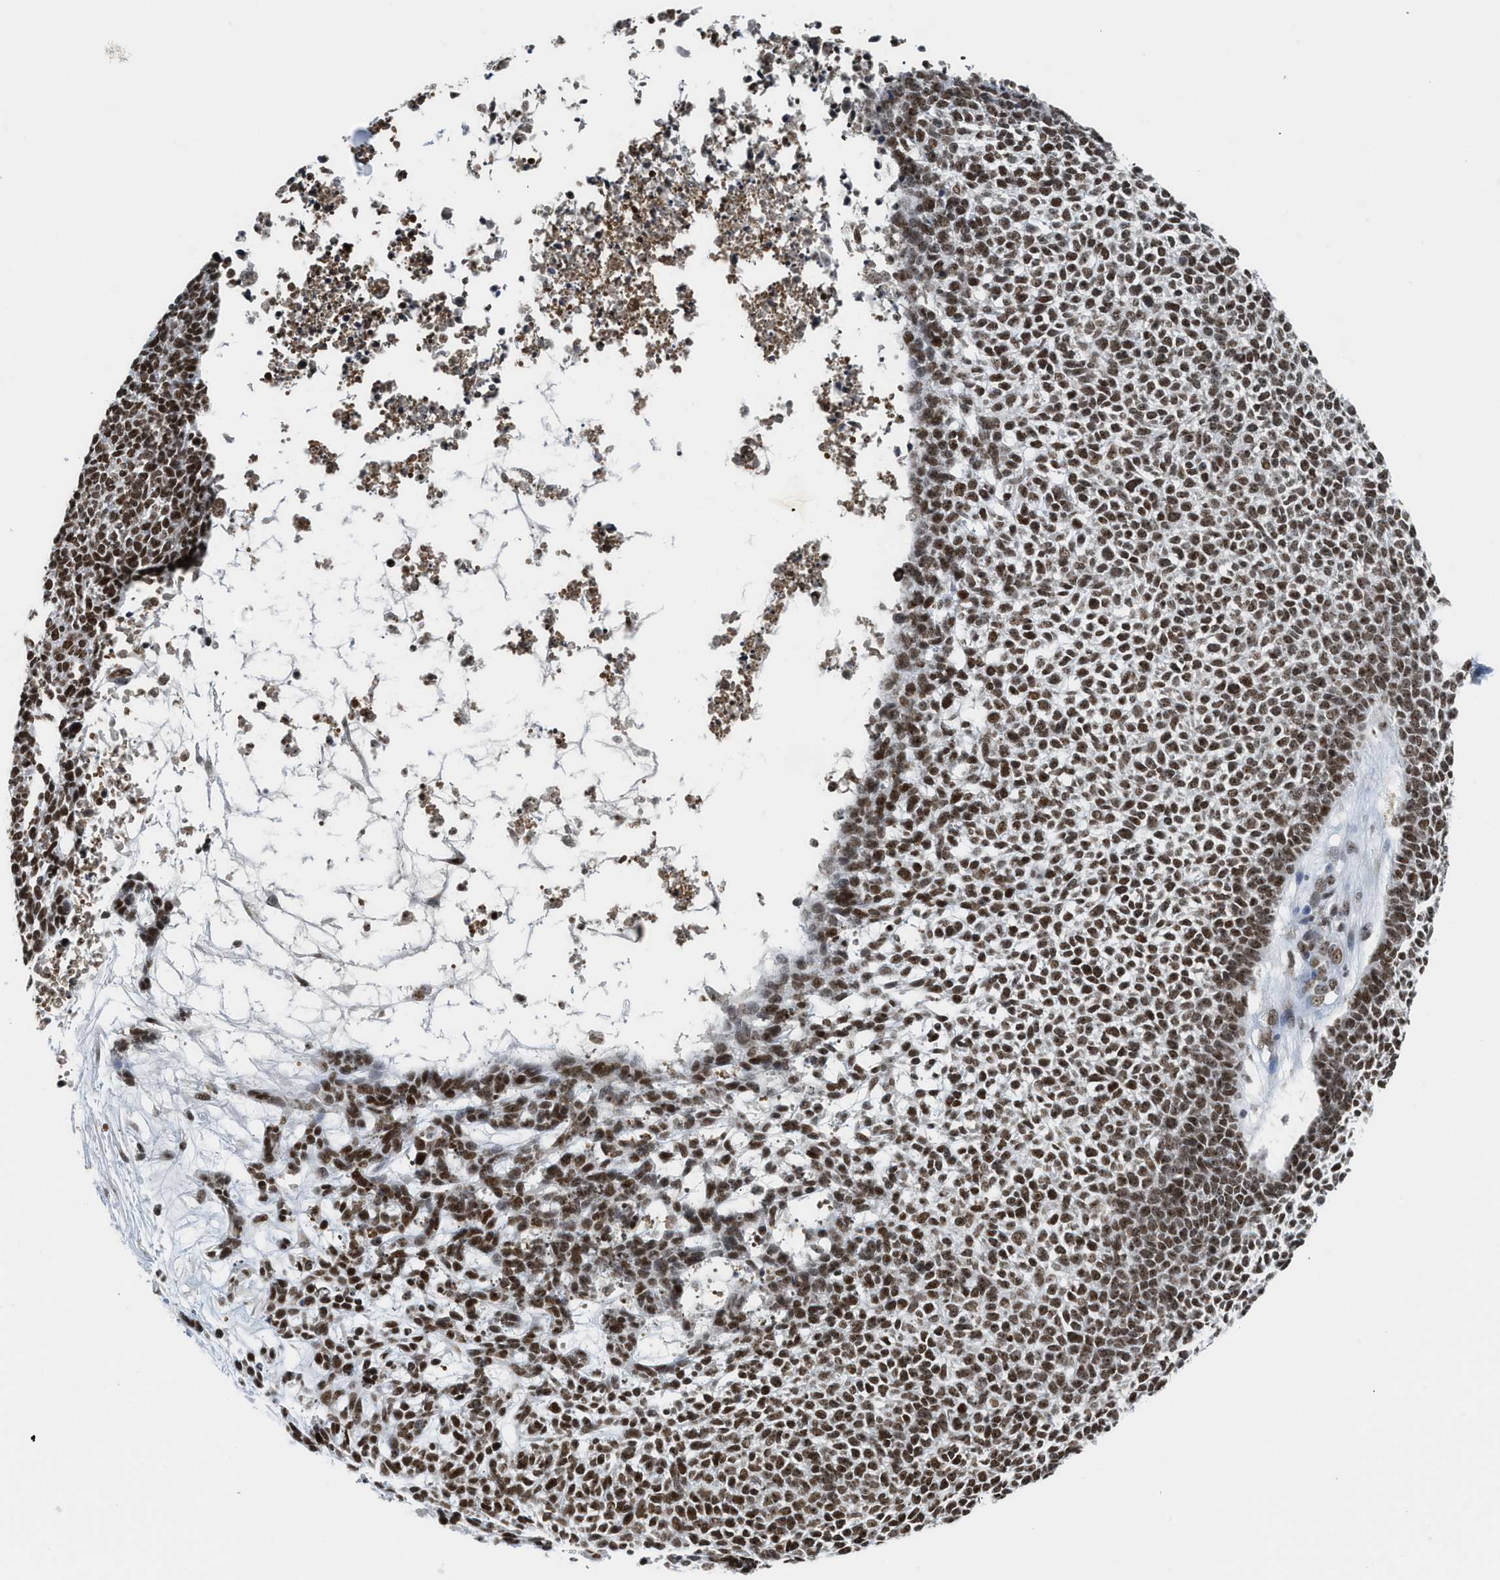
{"staining": {"intensity": "strong", "quantity": ">75%", "location": "nuclear"}, "tissue": "skin cancer", "cell_type": "Tumor cells", "image_type": "cancer", "snomed": [{"axis": "morphology", "description": "Basal cell carcinoma"}, {"axis": "topography", "description": "Skin"}], "caption": "The immunohistochemical stain highlights strong nuclear staining in tumor cells of basal cell carcinoma (skin) tissue. (Brightfield microscopy of DAB IHC at high magnification).", "gene": "RAD51B", "patient": {"sex": "female", "age": 84}}